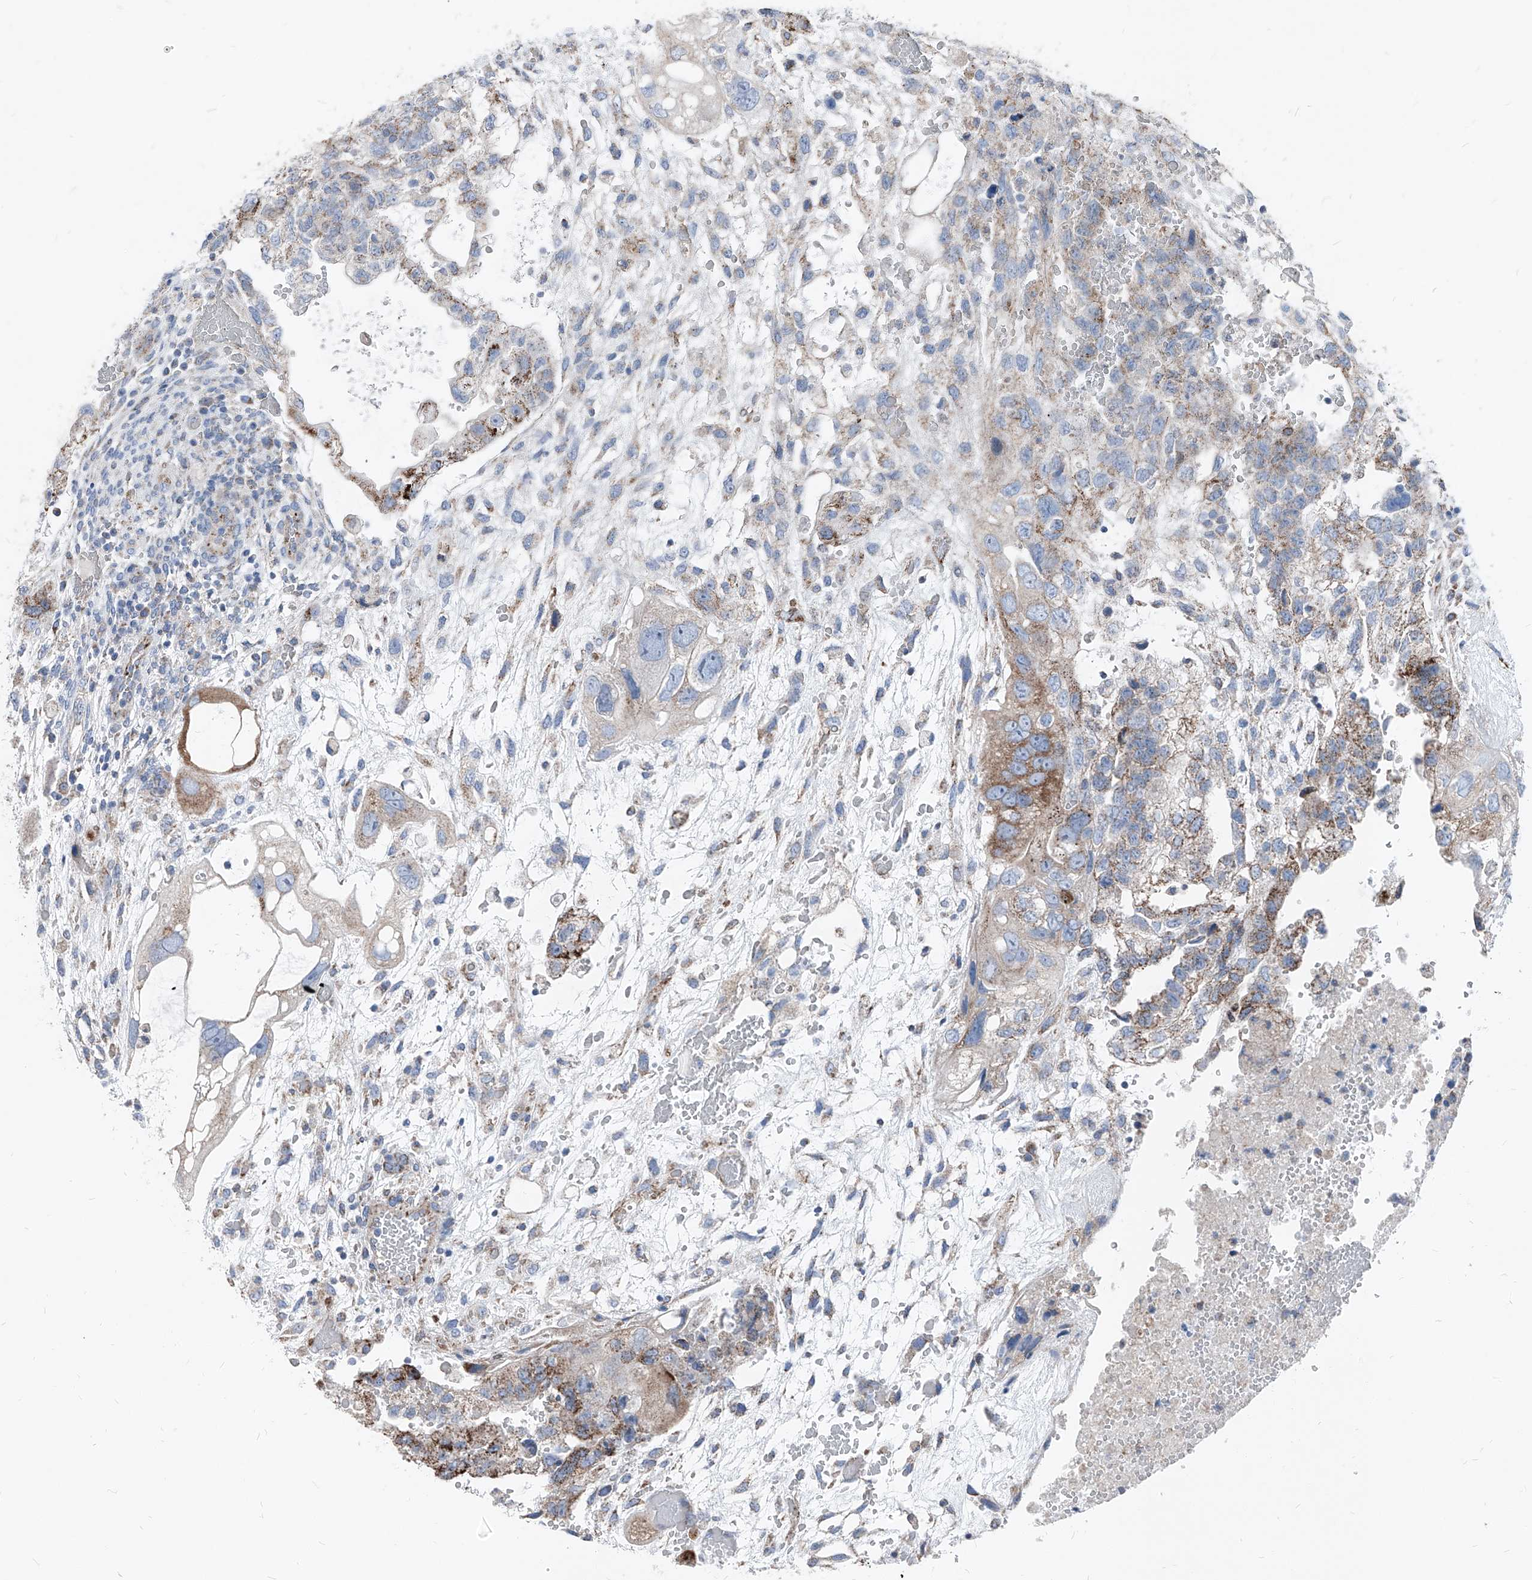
{"staining": {"intensity": "moderate", "quantity": "25%-75%", "location": "cytoplasmic/membranous"}, "tissue": "testis cancer", "cell_type": "Tumor cells", "image_type": "cancer", "snomed": [{"axis": "morphology", "description": "Carcinoma, Embryonal, NOS"}, {"axis": "topography", "description": "Testis"}], "caption": "DAB immunohistochemical staining of human embryonal carcinoma (testis) reveals moderate cytoplasmic/membranous protein expression in about 25%-75% of tumor cells.", "gene": "AGPS", "patient": {"sex": "male", "age": 36}}